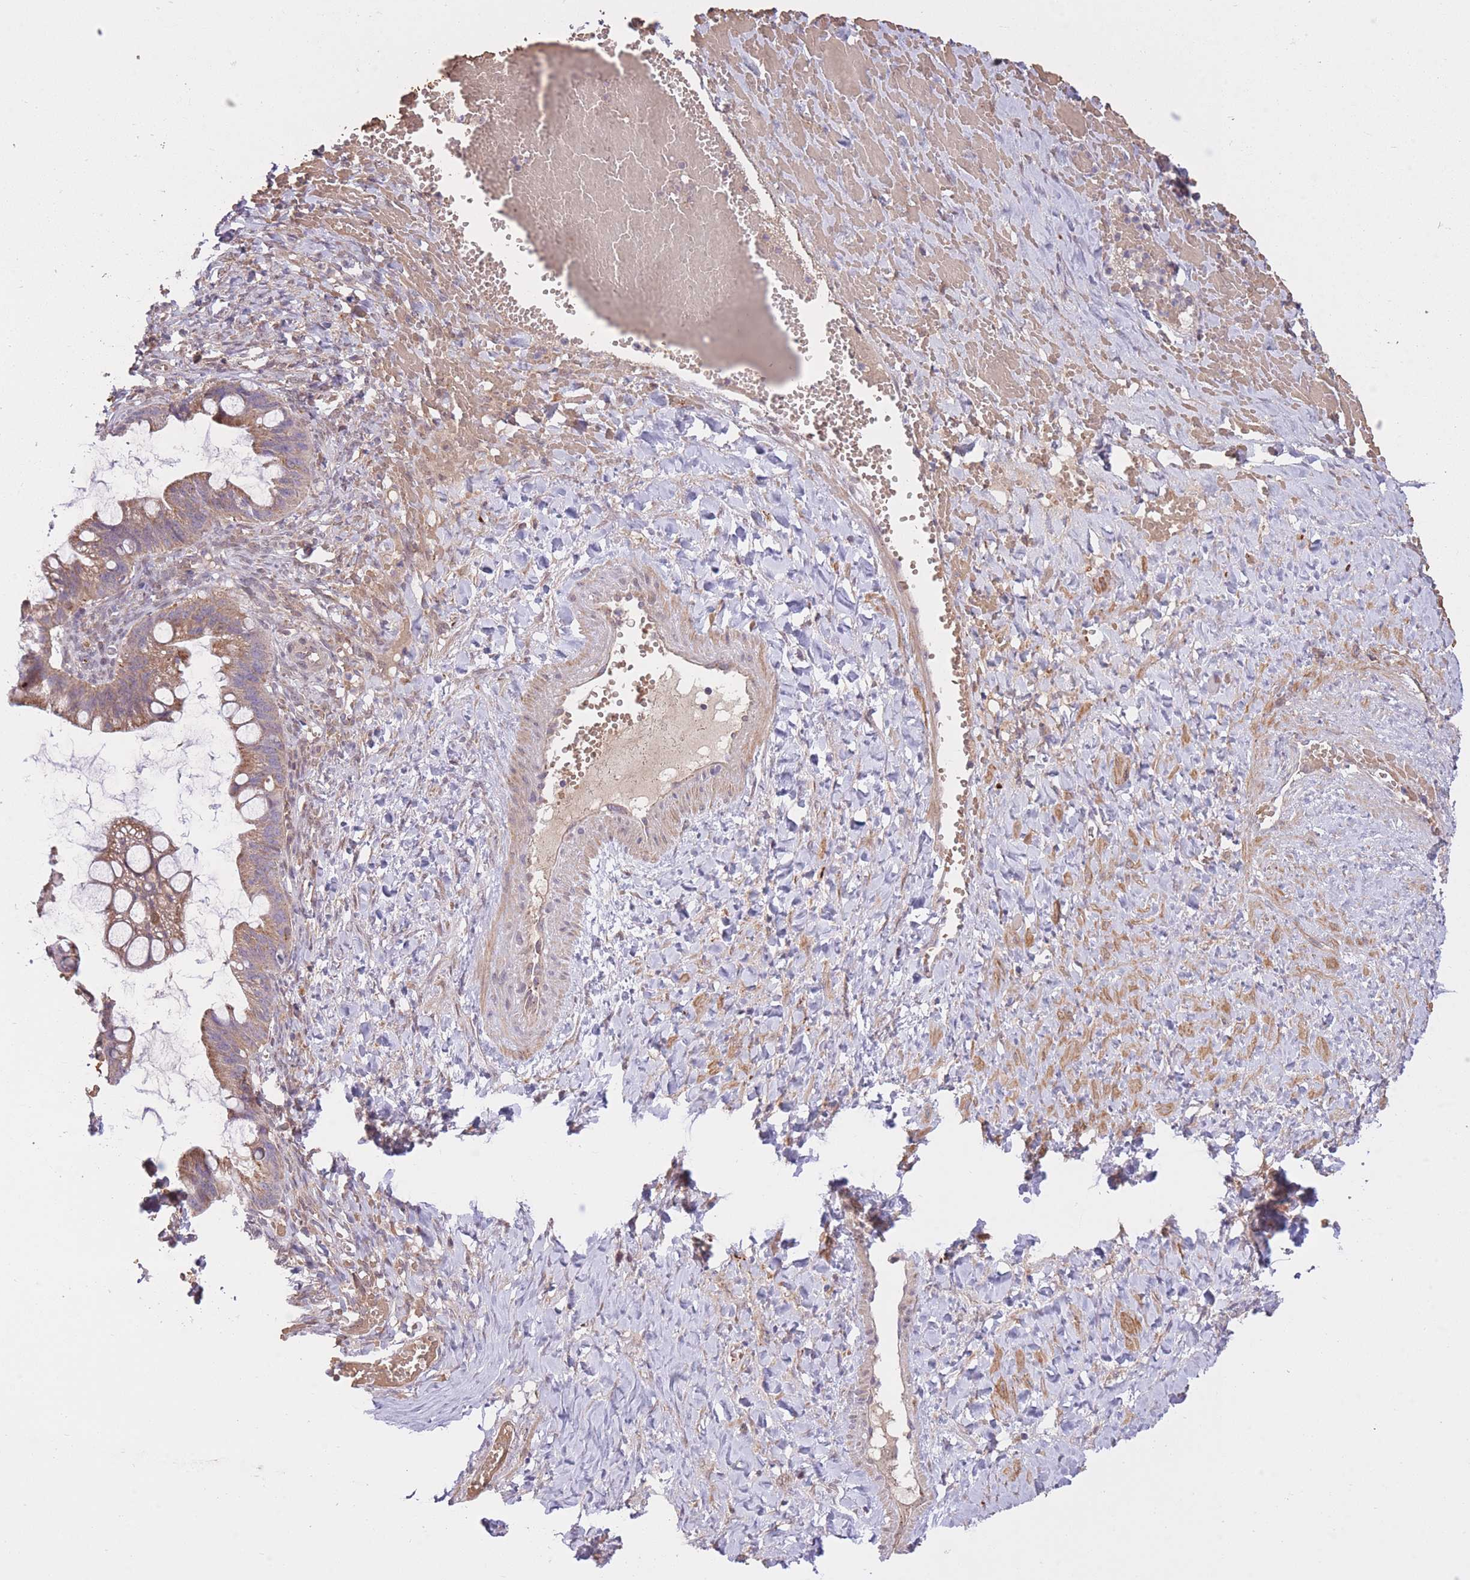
{"staining": {"intensity": "moderate", "quantity": ">75%", "location": "cytoplasmic/membranous"}, "tissue": "ovarian cancer", "cell_type": "Tumor cells", "image_type": "cancer", "snomed": [{"axis": "morphology", "description": "Cystadenocarcinoma, mucinous, NOS"}, {"axis": "topography", "description": "Ovary"}], "caption": "Protein staining demonstrates moderate cytoplasmic/membranous expression in approximately >75% of tumor cells in mucinous cystadenocarcinoma (ovarian).", "gene": "POLR3F", "patient": {"sex": "female", "age": 73}}